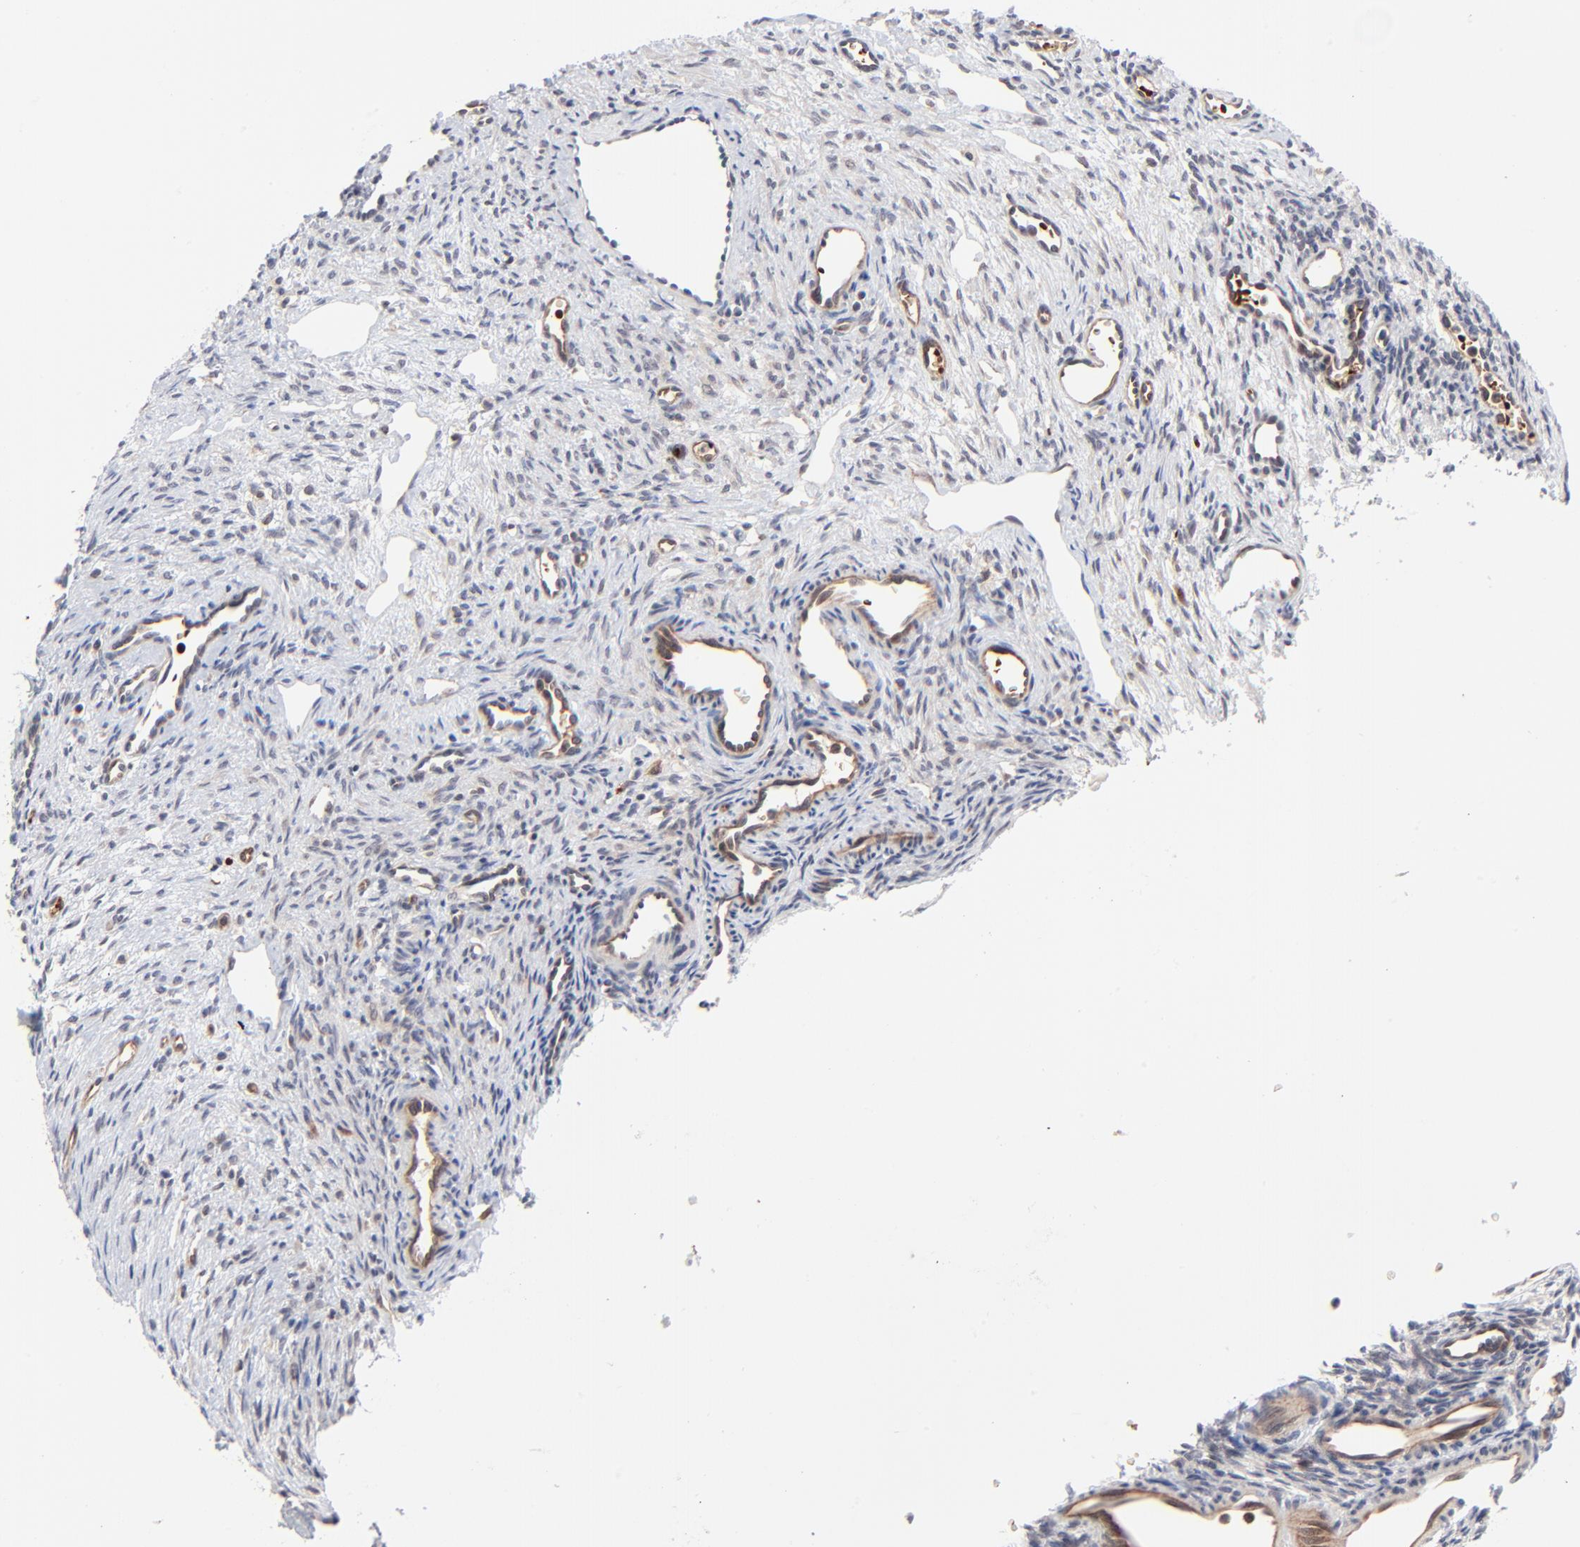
{"staining": {"intensity": "negative", "quantity": "none", "location": "none"}, "tissue": "ovary", "cell_type": "Ovarian stroma cells", "image_type": "normal", "snomed": [{"axis": "morphology", "description": "Normal tissue, NOS"}, {"axis": "topography", "description": "Ovary"}], "caption": "DAB (3,3'-diaminobenzidine) immunohistochemical staining of unremarkable human ovary displays no significant positivity in ovarian stroma cells.", "gene": "CASP10", "patient": {"sex": "female", "age": 33}}